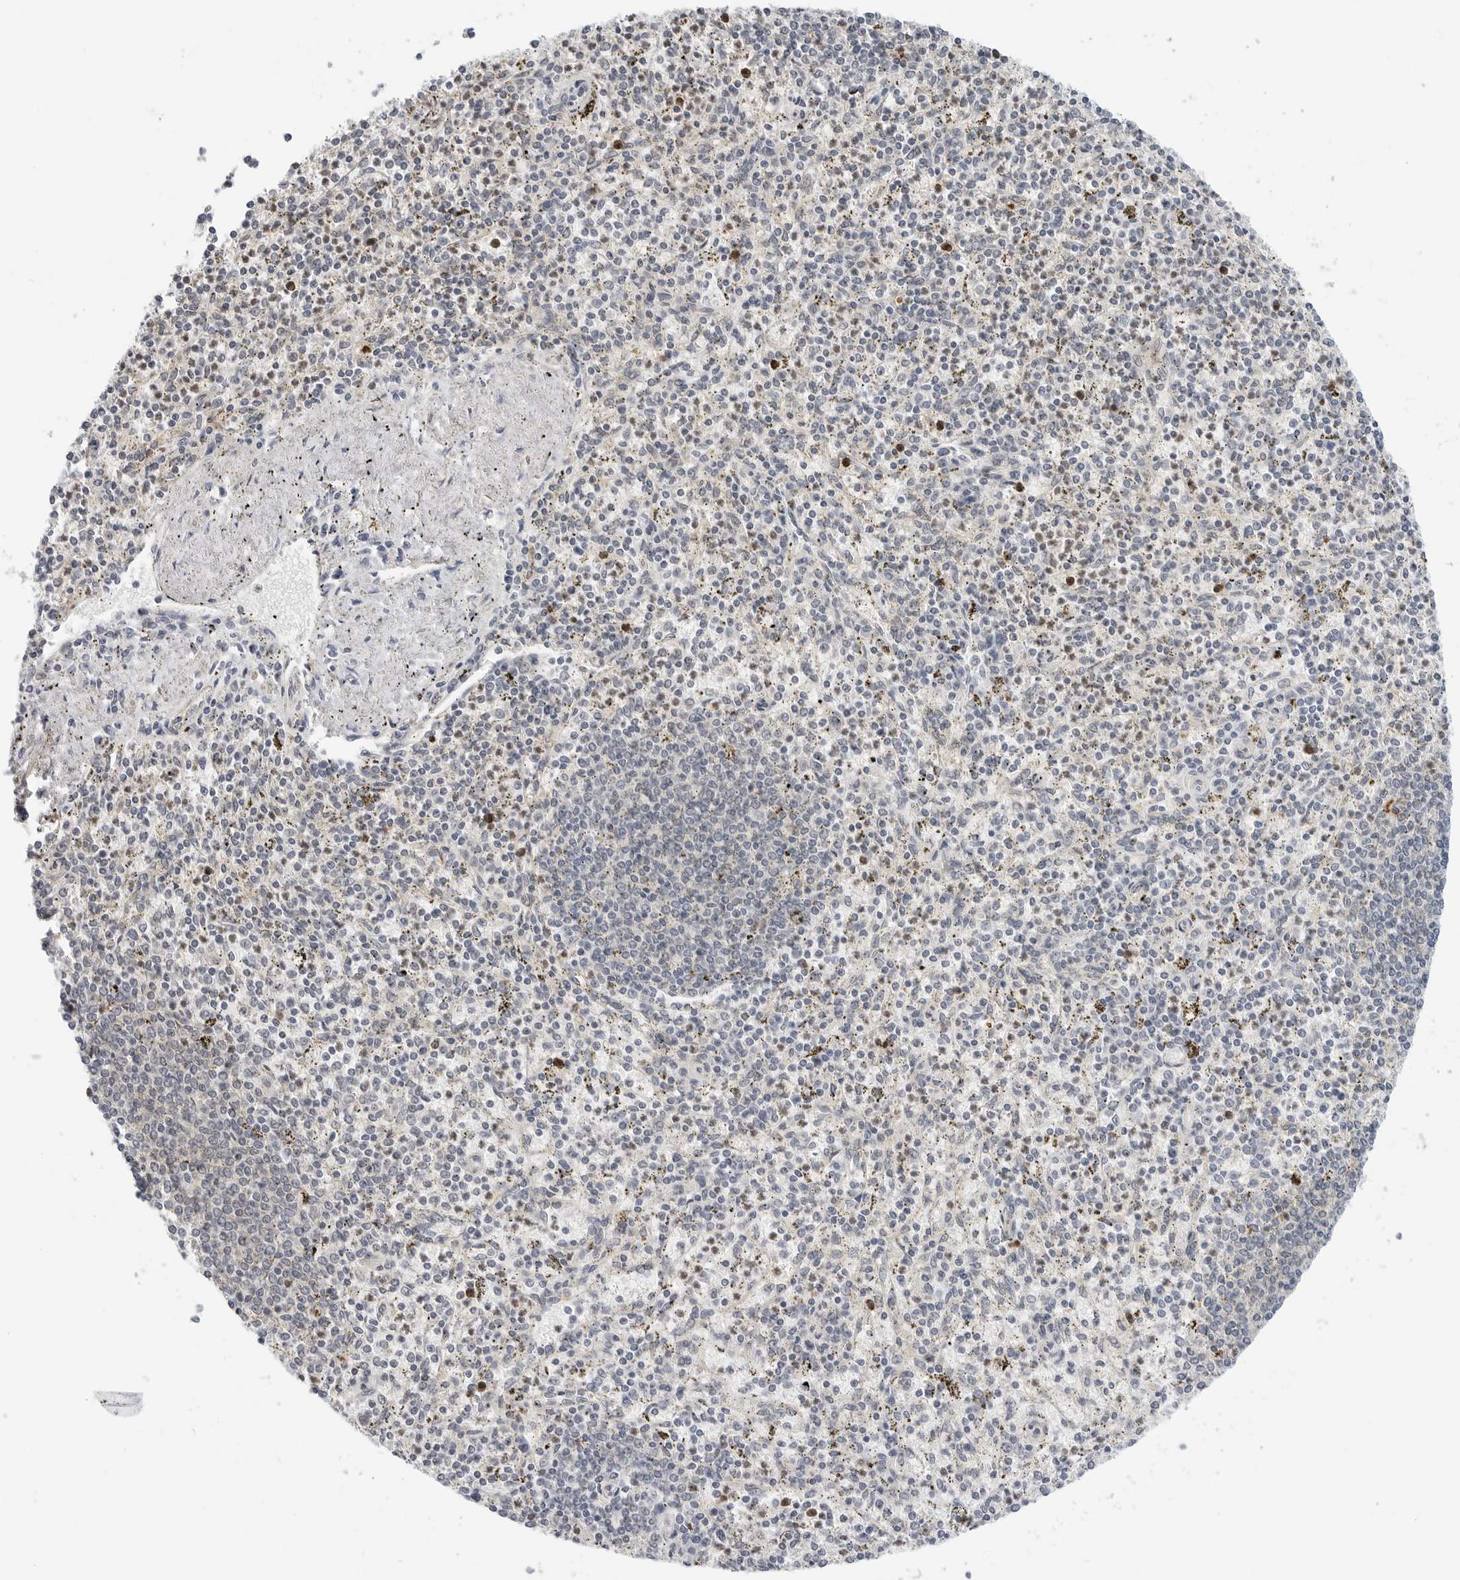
{"staining": {"intensity": "weak", "quantity": "<25%", "location": "cytoplasmic/membranous"}, "tissue": "spleen", "cell_type": "Cells in red pulp", "image_type": "normal", "snomed": [{"axis": "morphology", "description": "Normal tissue, NOS"}, {"axis": "topography", "description": "Spleen"}], "caption": "The image shows no staining of cells in red pulp in normal spleen.", "gene": "STXBP3", "patient": {"sex": "male", "age": 72}}